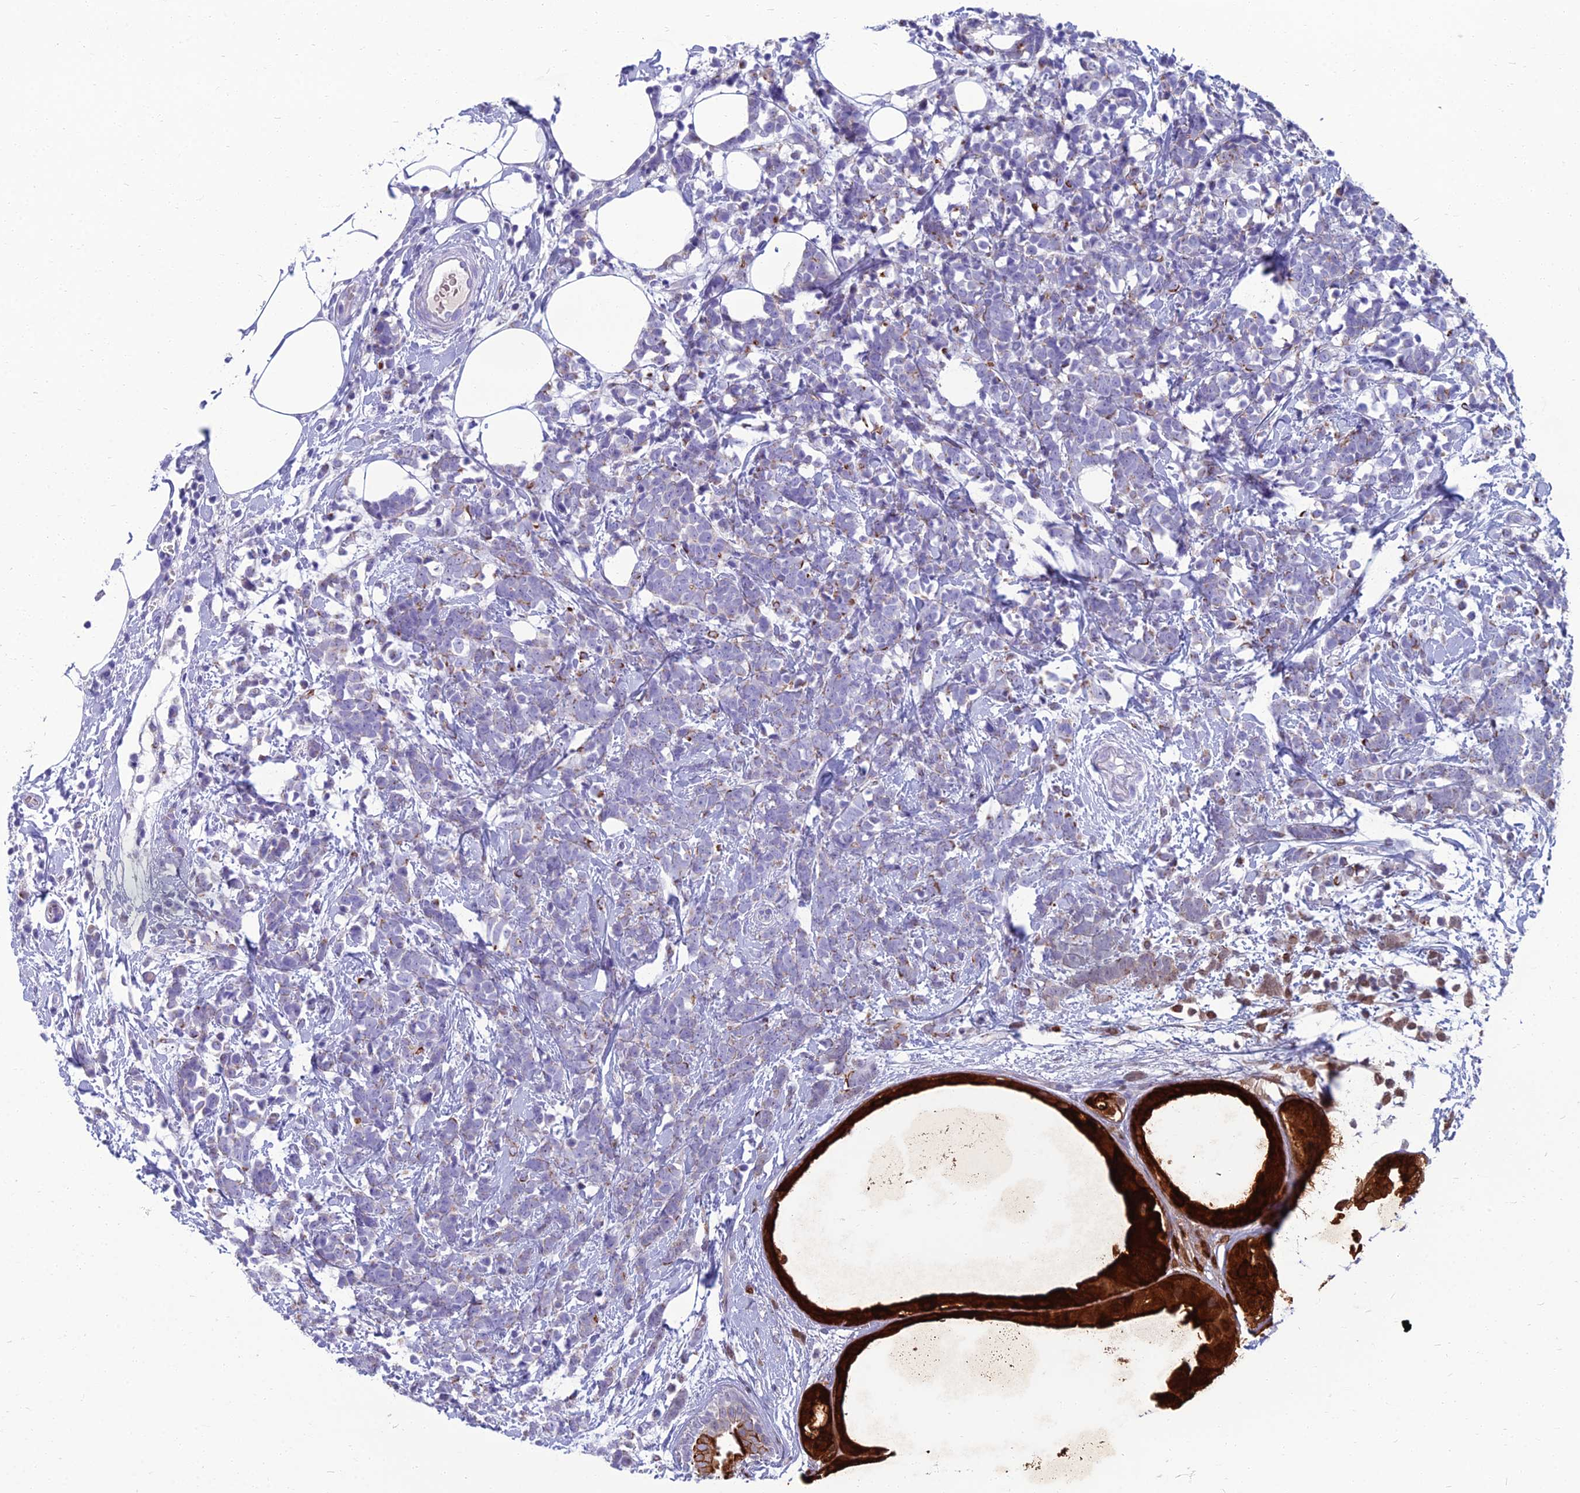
{"staining": {"intensity": "negative", "quantity": "none", "location": "none"}, "tissue": "breast cancer", "cell_type": "Tumor cells", "image_type": "cancer", "snomed": [{"axis": "morphology", "description": "Lobular carcinoma"}, {"axis": "topography", "description": "Breast"}], "caption": "Photomicrograph shows no significant protein staining in tumor cells of breast lobular carcinoma. The staining was performed using DAB to visualize the protein expression in brown, while the nuclei were stained in blue with hematoxylin (Magnification: 20x).", "gene": "SPTLC3", "patient": {"sex": "female", "age": 58}}